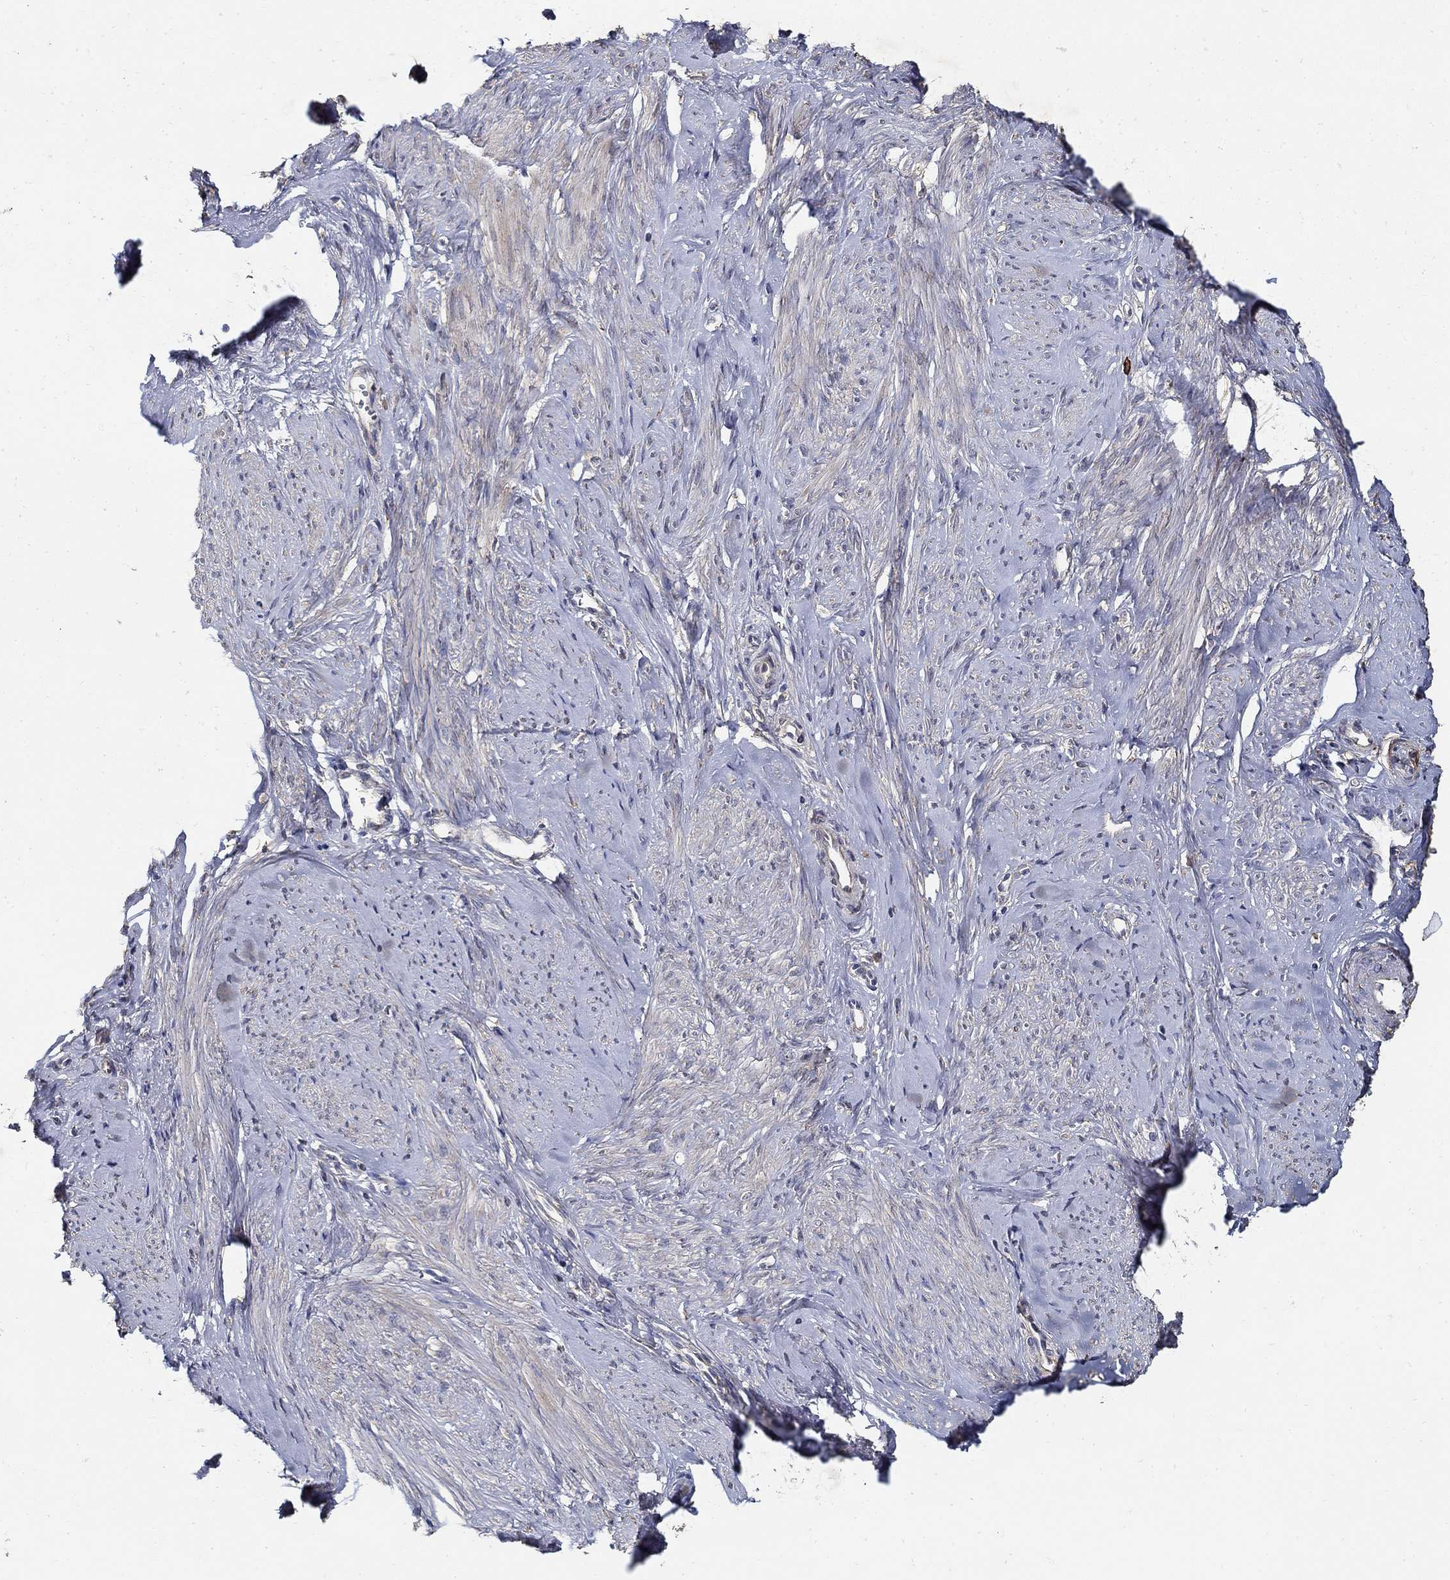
{"staining": {"intensity": "weak", "quantity": "<25%", "location": "cytoplasmic/membranous"}, "tissue": "smooth muscle", "cell_type": "Smooth muscle cells", "image_type": "normal", "snomed": [{"axis": "morphology", "description": "Normal tissue, NOS"}, {"axis": "topography", "description": "Smooth muscle"}], "caption": "Smooth muscle stained for a protein using IHC displays no staining smooth muscle cells.", "gene": "EMILIN3", "patient": {"sex": "female", "age": 48}}